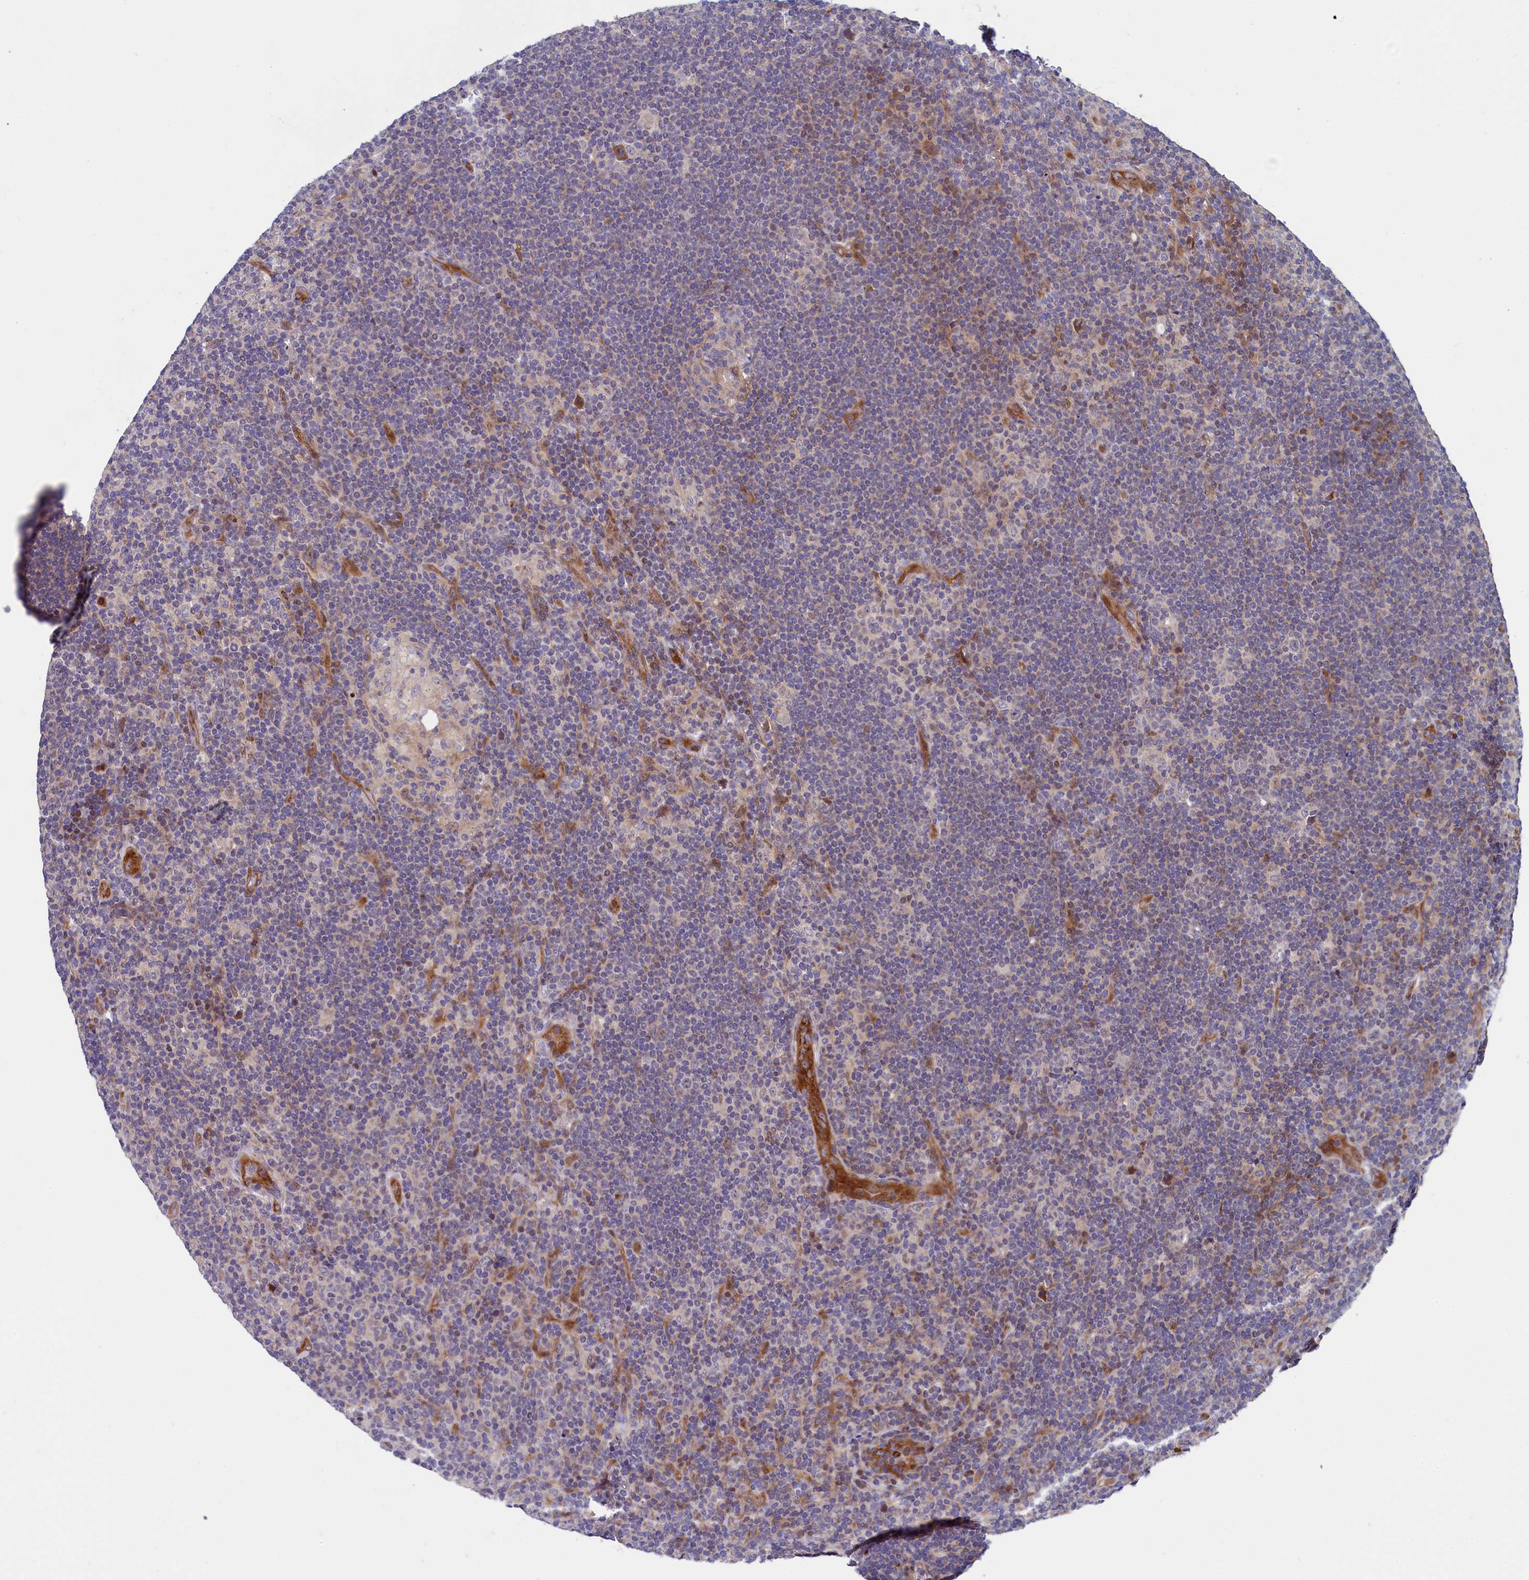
{"staining": {"intensity": "negative", "quantity": "none", "location": "none"}, "tissue": "lymphoma", "cell_type": "Tumor cells", "image_type": "cancer", "snomed": [{"axis": "morphology", "description": "Hodgkin's disease, NOS"}, {"axis": "topography", "description": "Lymph node"}], "caption": "Hodgkin's disease was stained to show a protein in brown. There is no significant positivity in tumor cells.", "gene": "PIK3C3", "patient": {"sex": "female", "age": 57}}